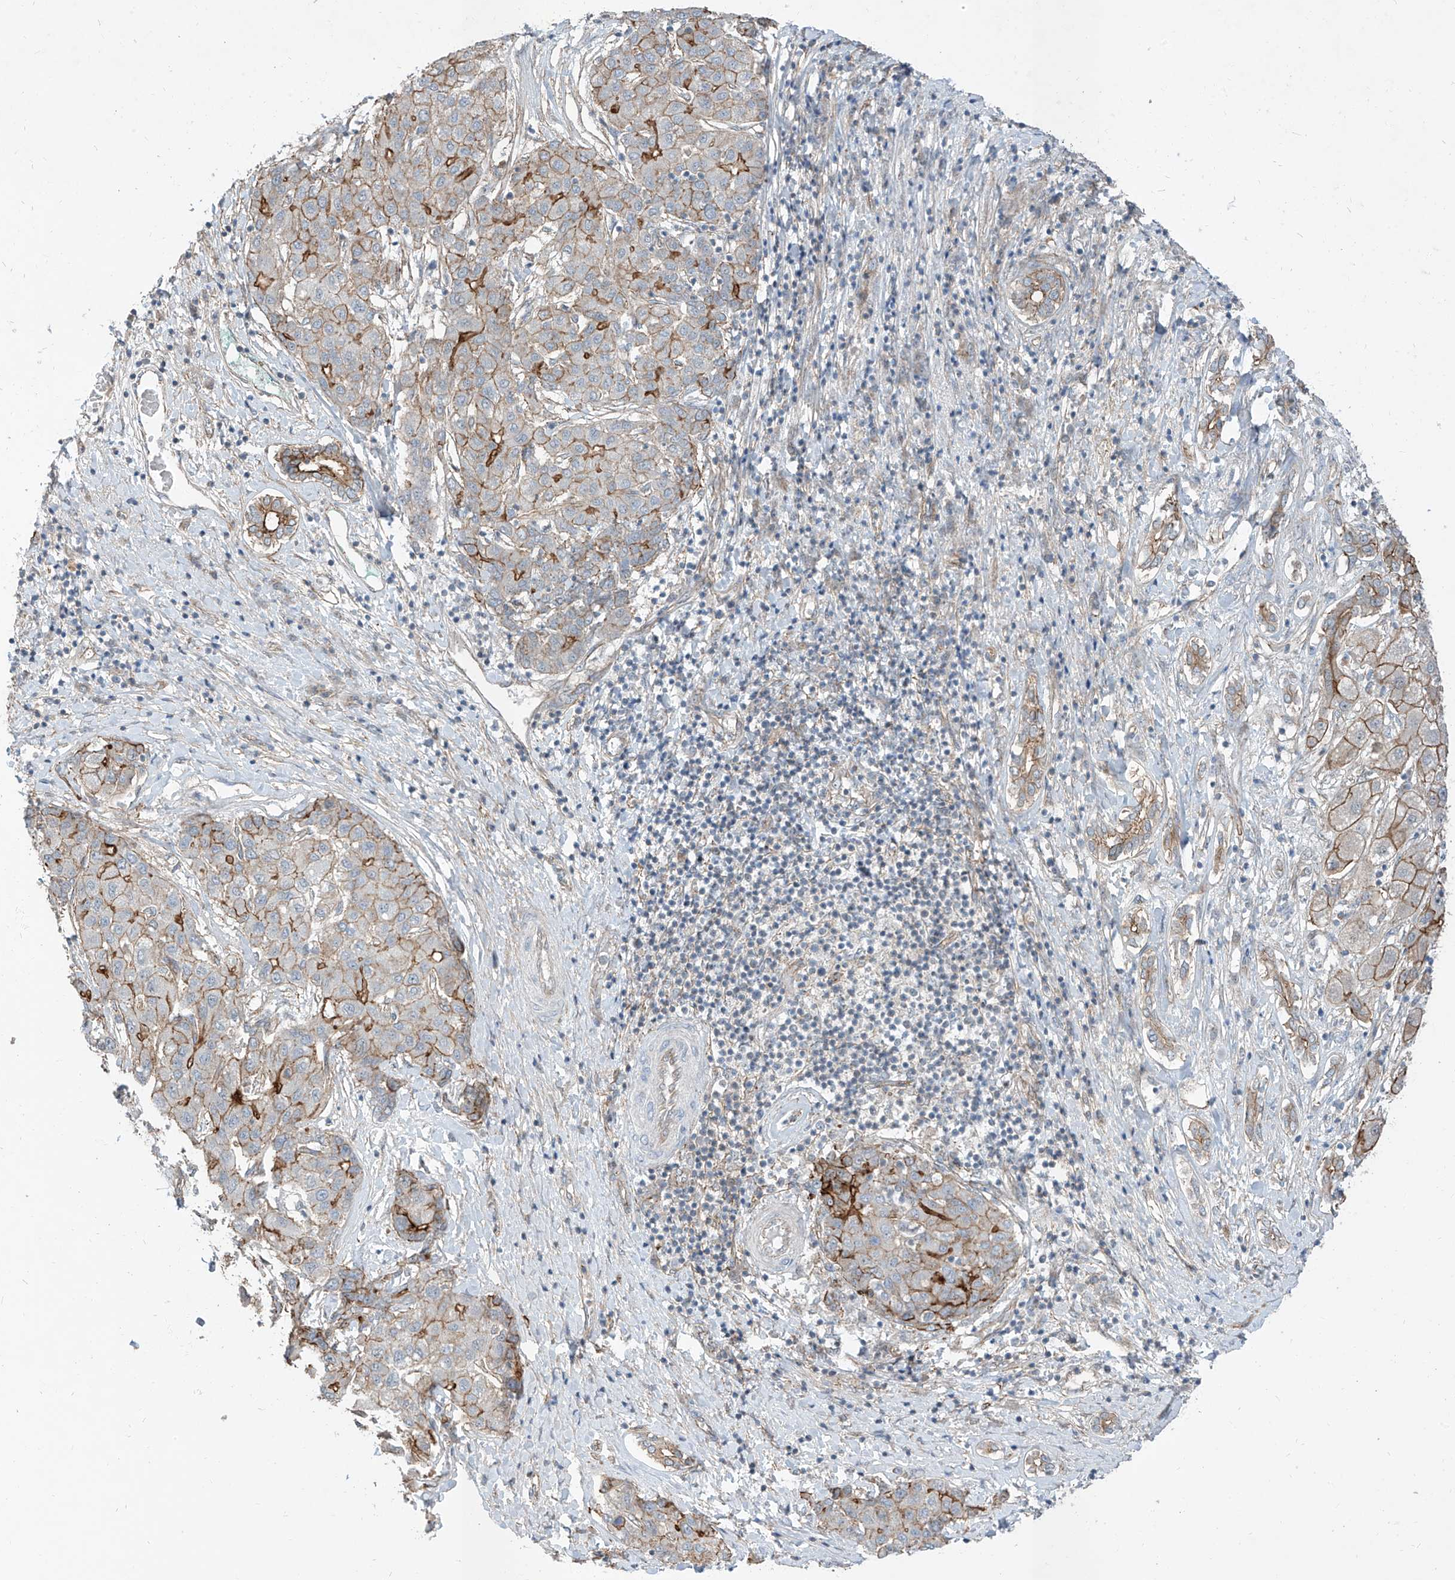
{"staining": {"intensity": "moderate", "quantity": "25%-75%", "location": "cytoplasmic/membranous"}, "tissue": "liver cancer", "cell_type": "Tumor cells", "image_type": "cancer", "snomed": [{"axis": "morphology", "description": "Carcinoma, Hepatocellular, NOS"}, {"axis": "topography", "description": "Liver"}], "caption": "Protein analysis of liver hepatocellular carcinoma tissue shows moderate cytoplasmic/membranous positivity in about 25%-75% of tumor cells.", "gene": "EPHX4", "patient": {"sex": "male", "age": 65}}